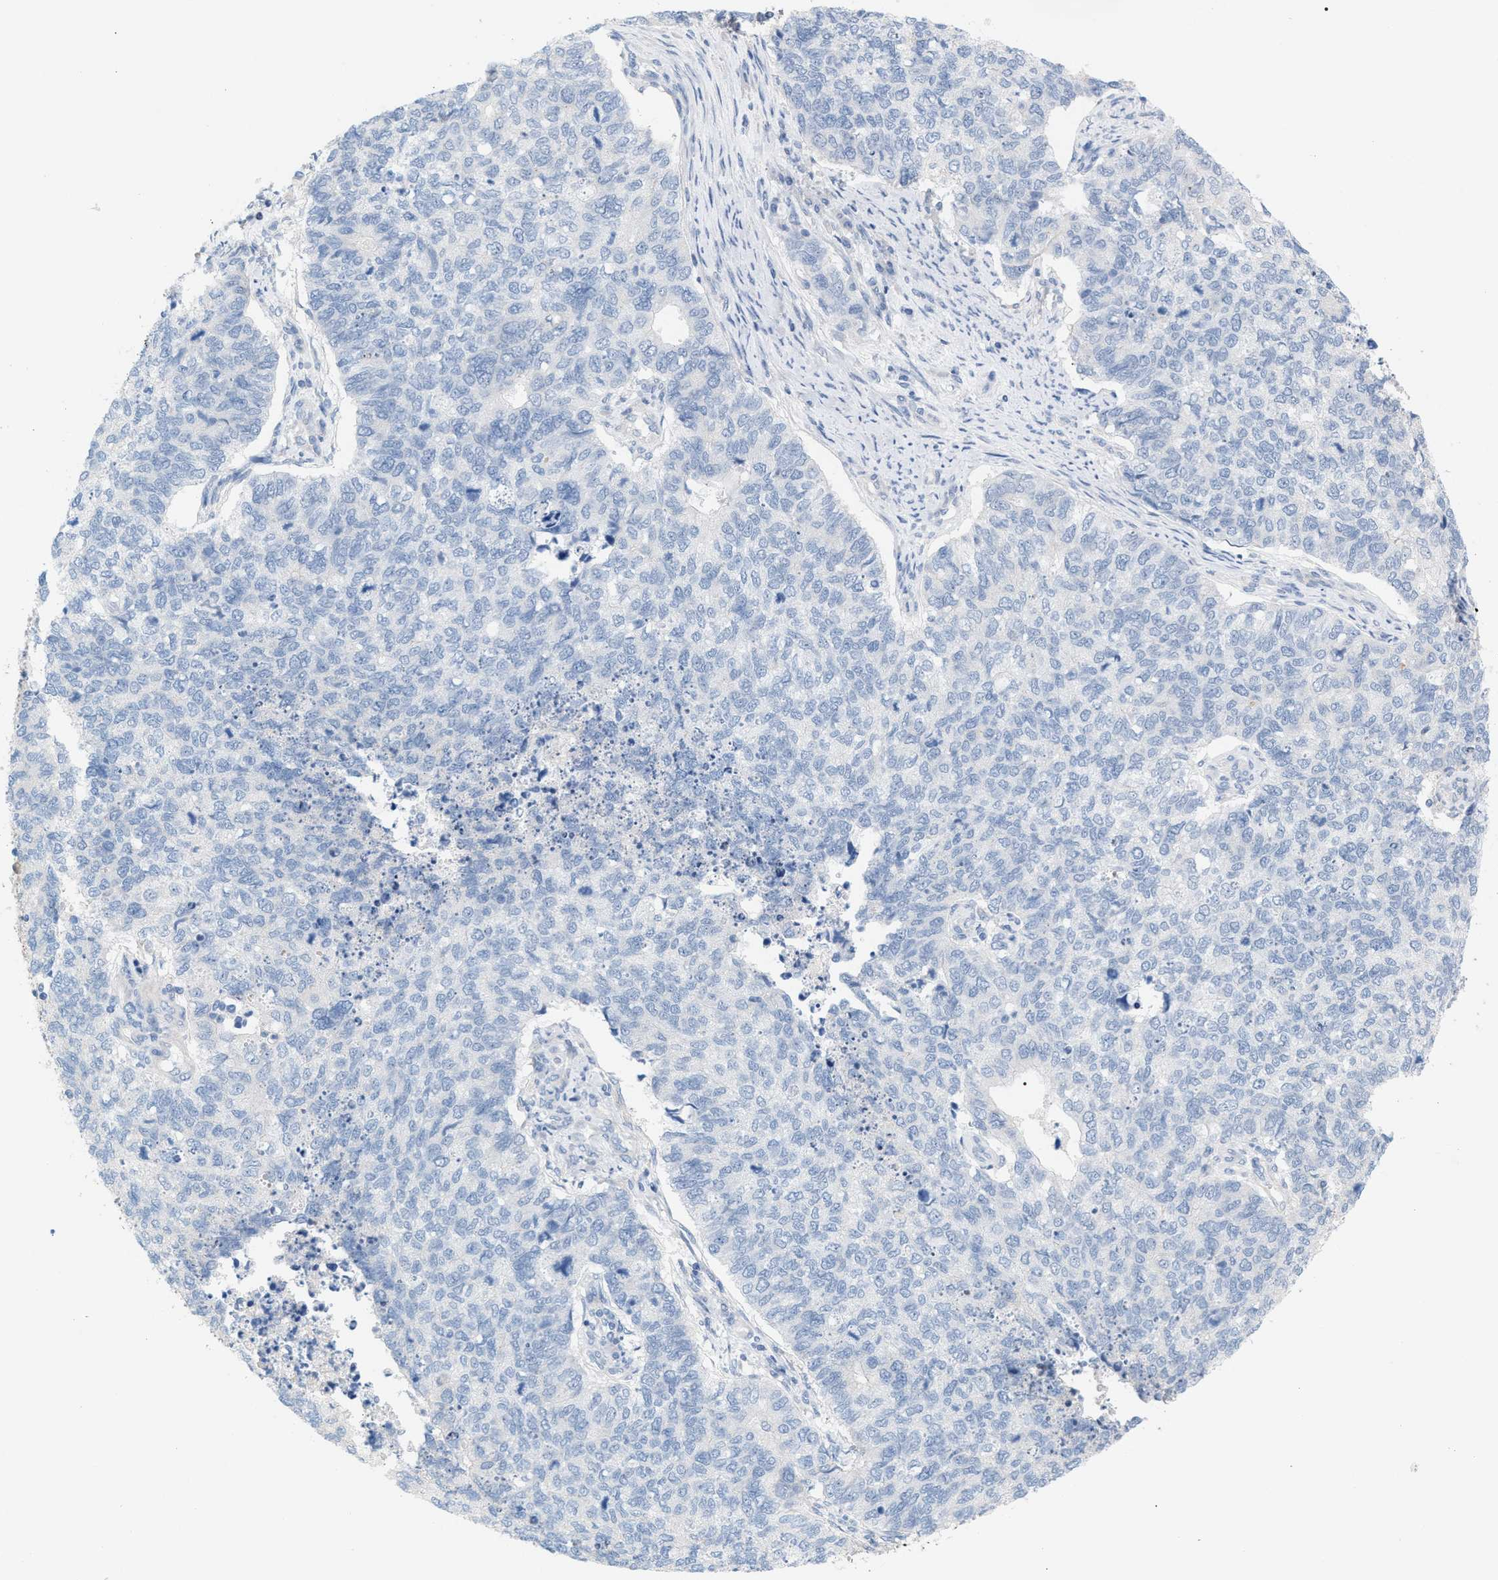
{"staining": {"intensity": "negative", "quantity": "none", "location": "none"}, "tissue": "cervical cancer", "cell_type": "Tumor cells", "image_type": "cancer", "snomed": [{"axis": "morphology", "description": "Squamous cell carcinoma, NOS"}, {"axis": "topography", "description": "Cervix"}], "caption": "This is a photomicrograph of immunohistochemistry staining of cervical cancer, which shows no positivity in tumor cells.", "gene": "LRCH1", "patient": {"sex": "female", "age": 63}}